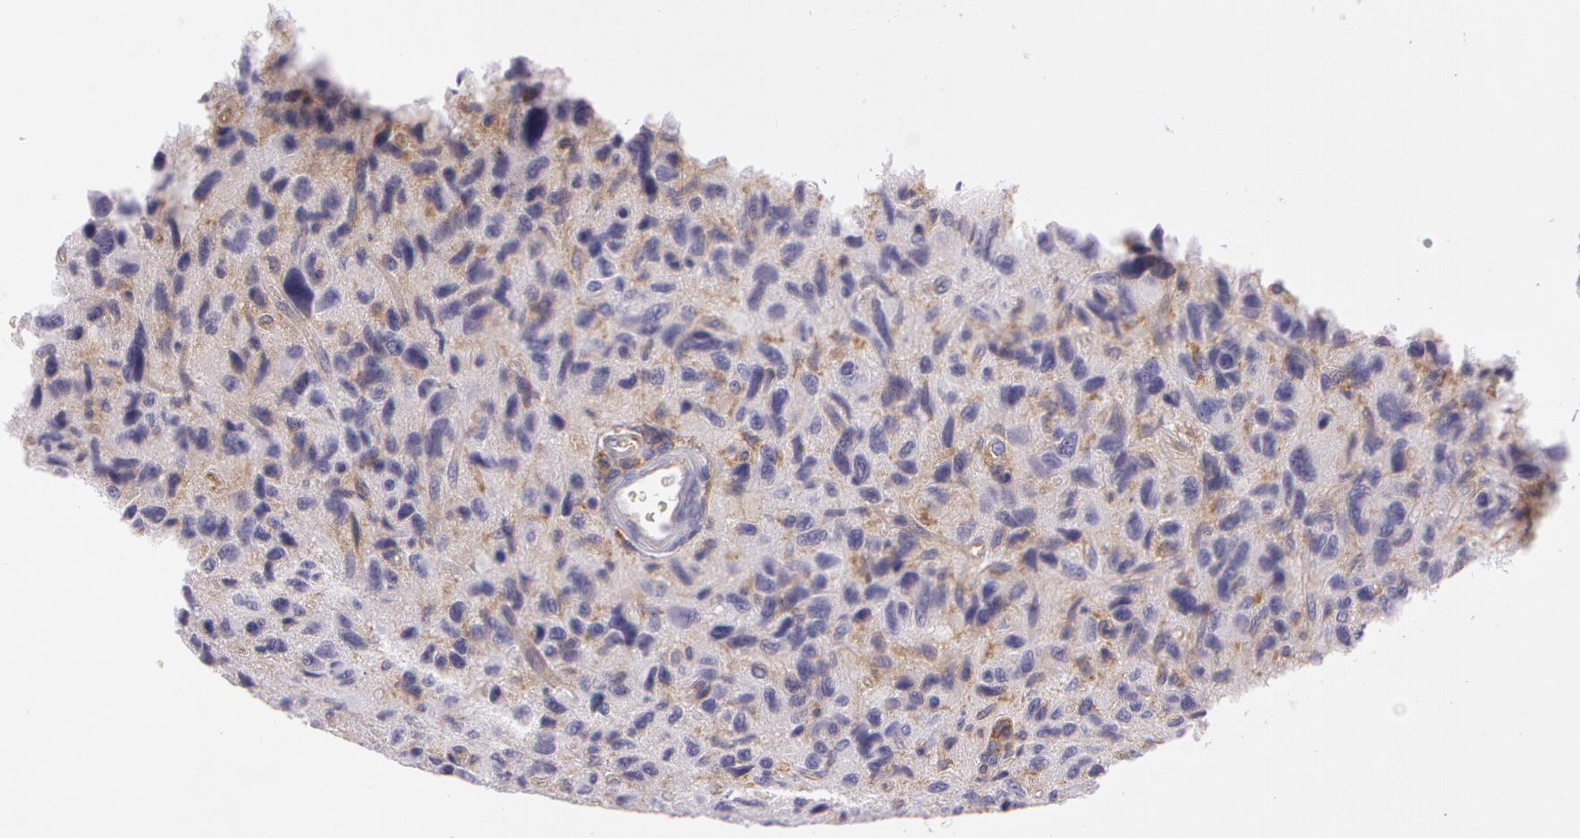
{"staining": {"intensity": "weak", "quantity": "25%-75%", "location": "cytoplasmic/membranous"}, "tissue": "glioma", "cell_type": "Tumor cells", "image_type": "cancer", "snomed": [{"axis": "morphology", "description": "Glioma, malignant, High grade"}, {"axis": "topography", "description": "Brain"}], "caption": "A brown stain highlights weak cytoplasmic/membranous staining of a protein in malignant glioma (high-grade) tumor cells. (DAB IHC with brightfield microscopy, high magnification).", "gene": "LY75", "patient": {"sex": "female", "age": 60}}